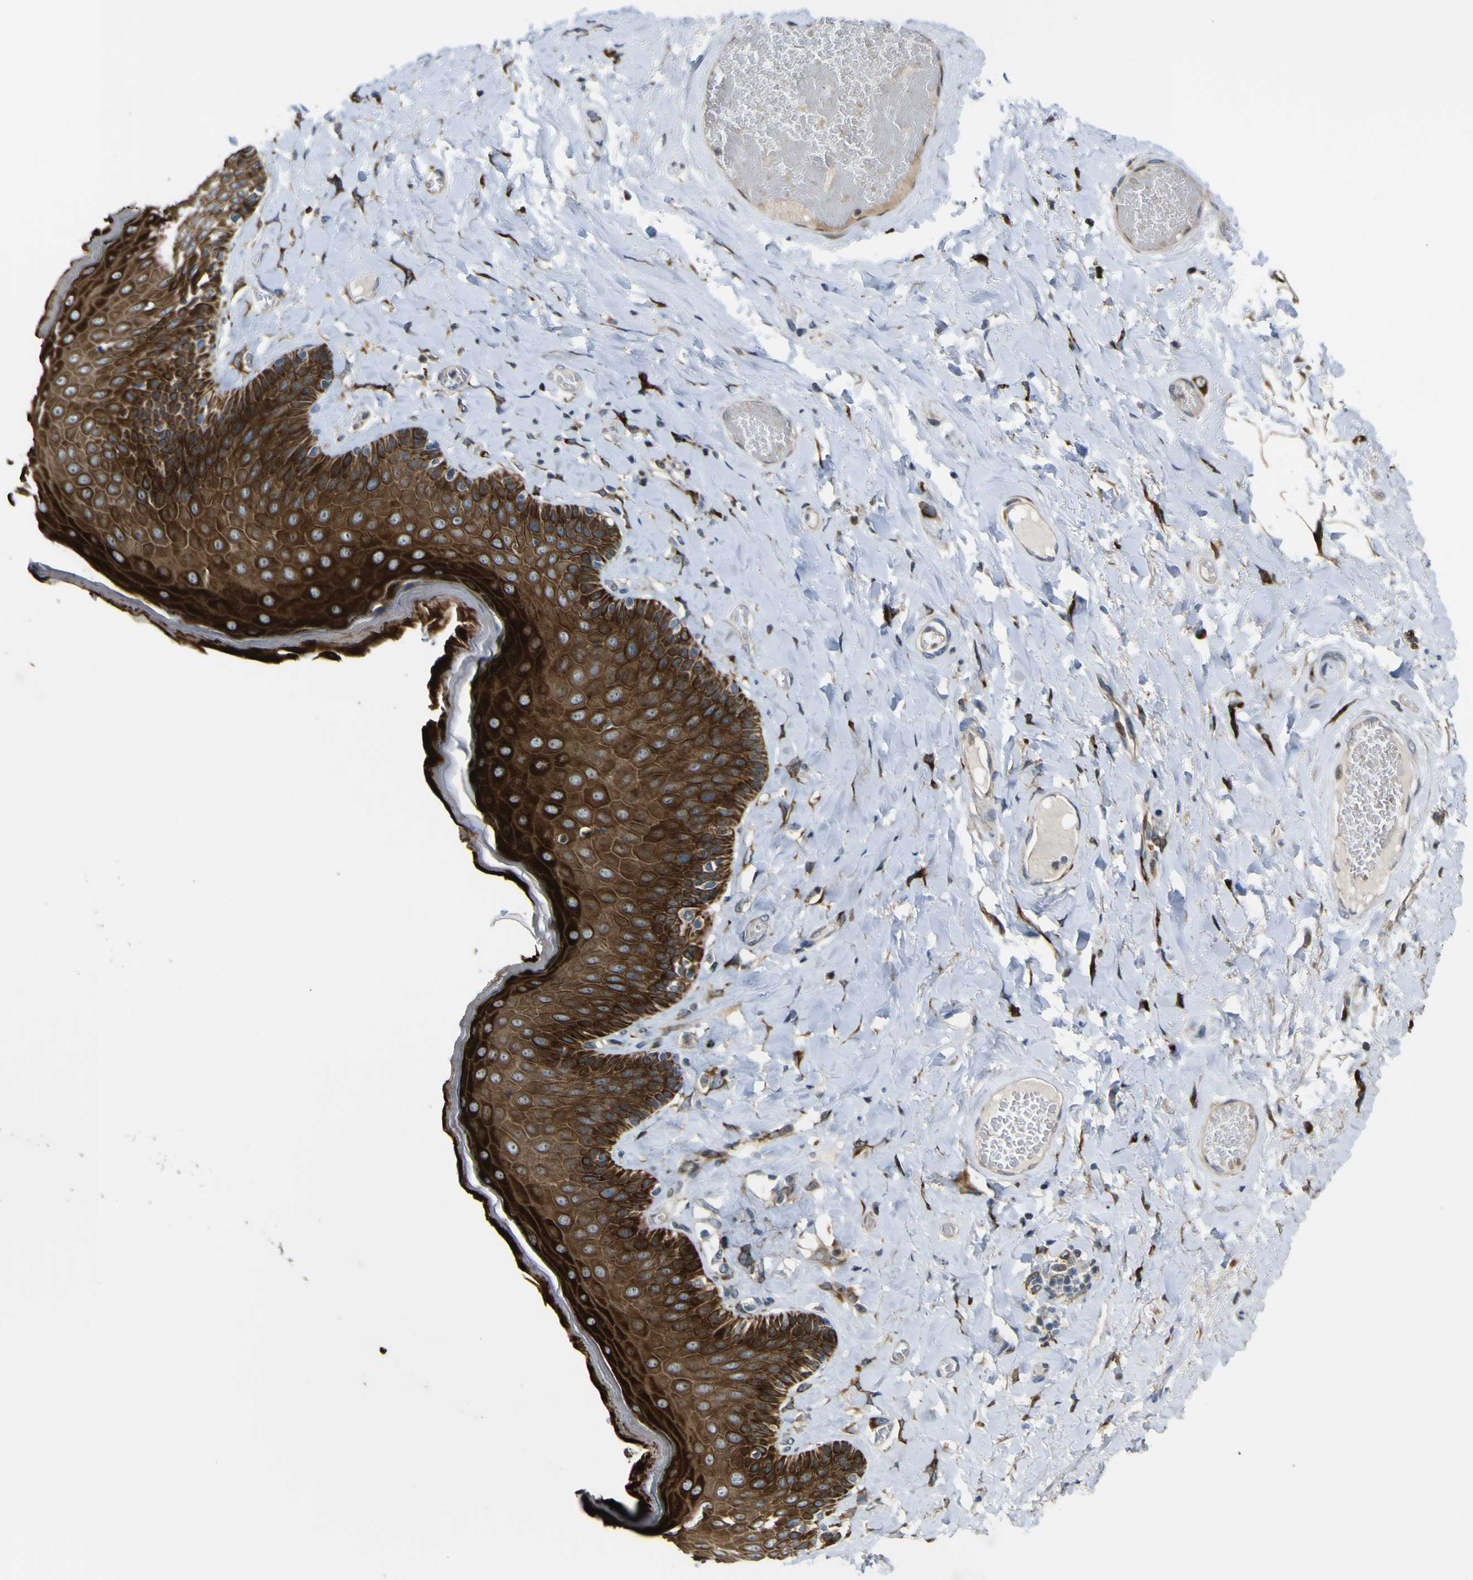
{"staining": {"intensity": "strong", "quantity": ">75%", "location": "cytoplasmic/membranous"}, "tissue": "skin", "cell_type": "Epidermal cells", "image_type": "normal", "snomed": [{"axis": "morphology", "description": "Normal tissue, NOS"}, {"axis": "topography", "description": "Anal"}], "caption": "Strong cytoplasmic/membranous staining for a protein is present in about >75% of epidermal cells of unremarkable skin using IHC.", "gene": "LBHD1", "patient": {"sex": "male", "age": 69}}